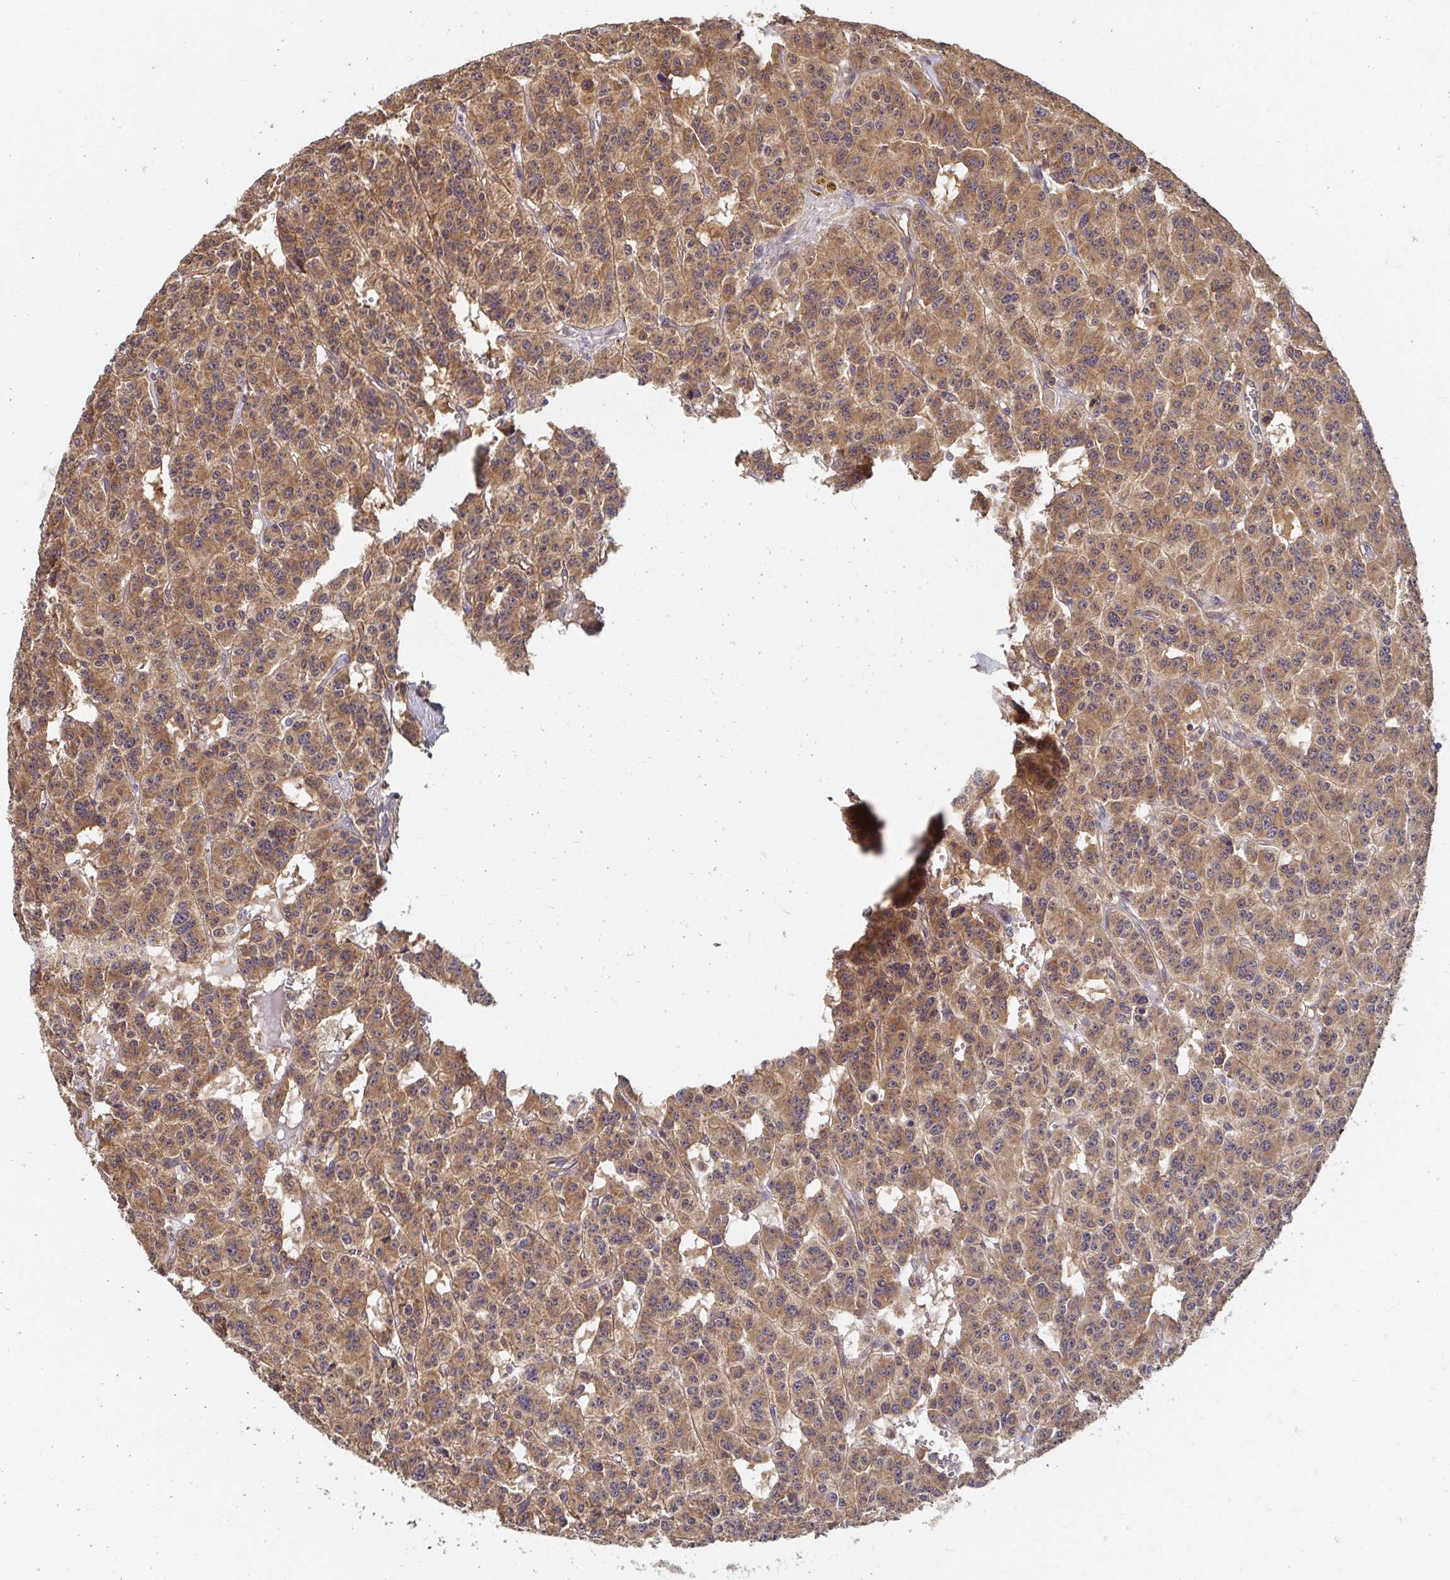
{"staining": {"intensity": "moderate", "quantity": ">75%", "location": "cytoplasmic/membranous"}, "tissue": "carcinoid", "cell_type": "Tumor cells", "image_type": "cancer", "snomed": [{"axis": "morphology", "description": "Carcinoid, malignant, NOS"}, {"axis": "topography", "description": "Lung"}], "caption": "Immunohistochemistry (IHC) of human carcinoid (malignant) reveals medium levels of moderate cytoplasmic/membranous staining in about >75% of tumor cells.", "gene": "APBB1", "patient": {"sex": "female", "age": 71}}